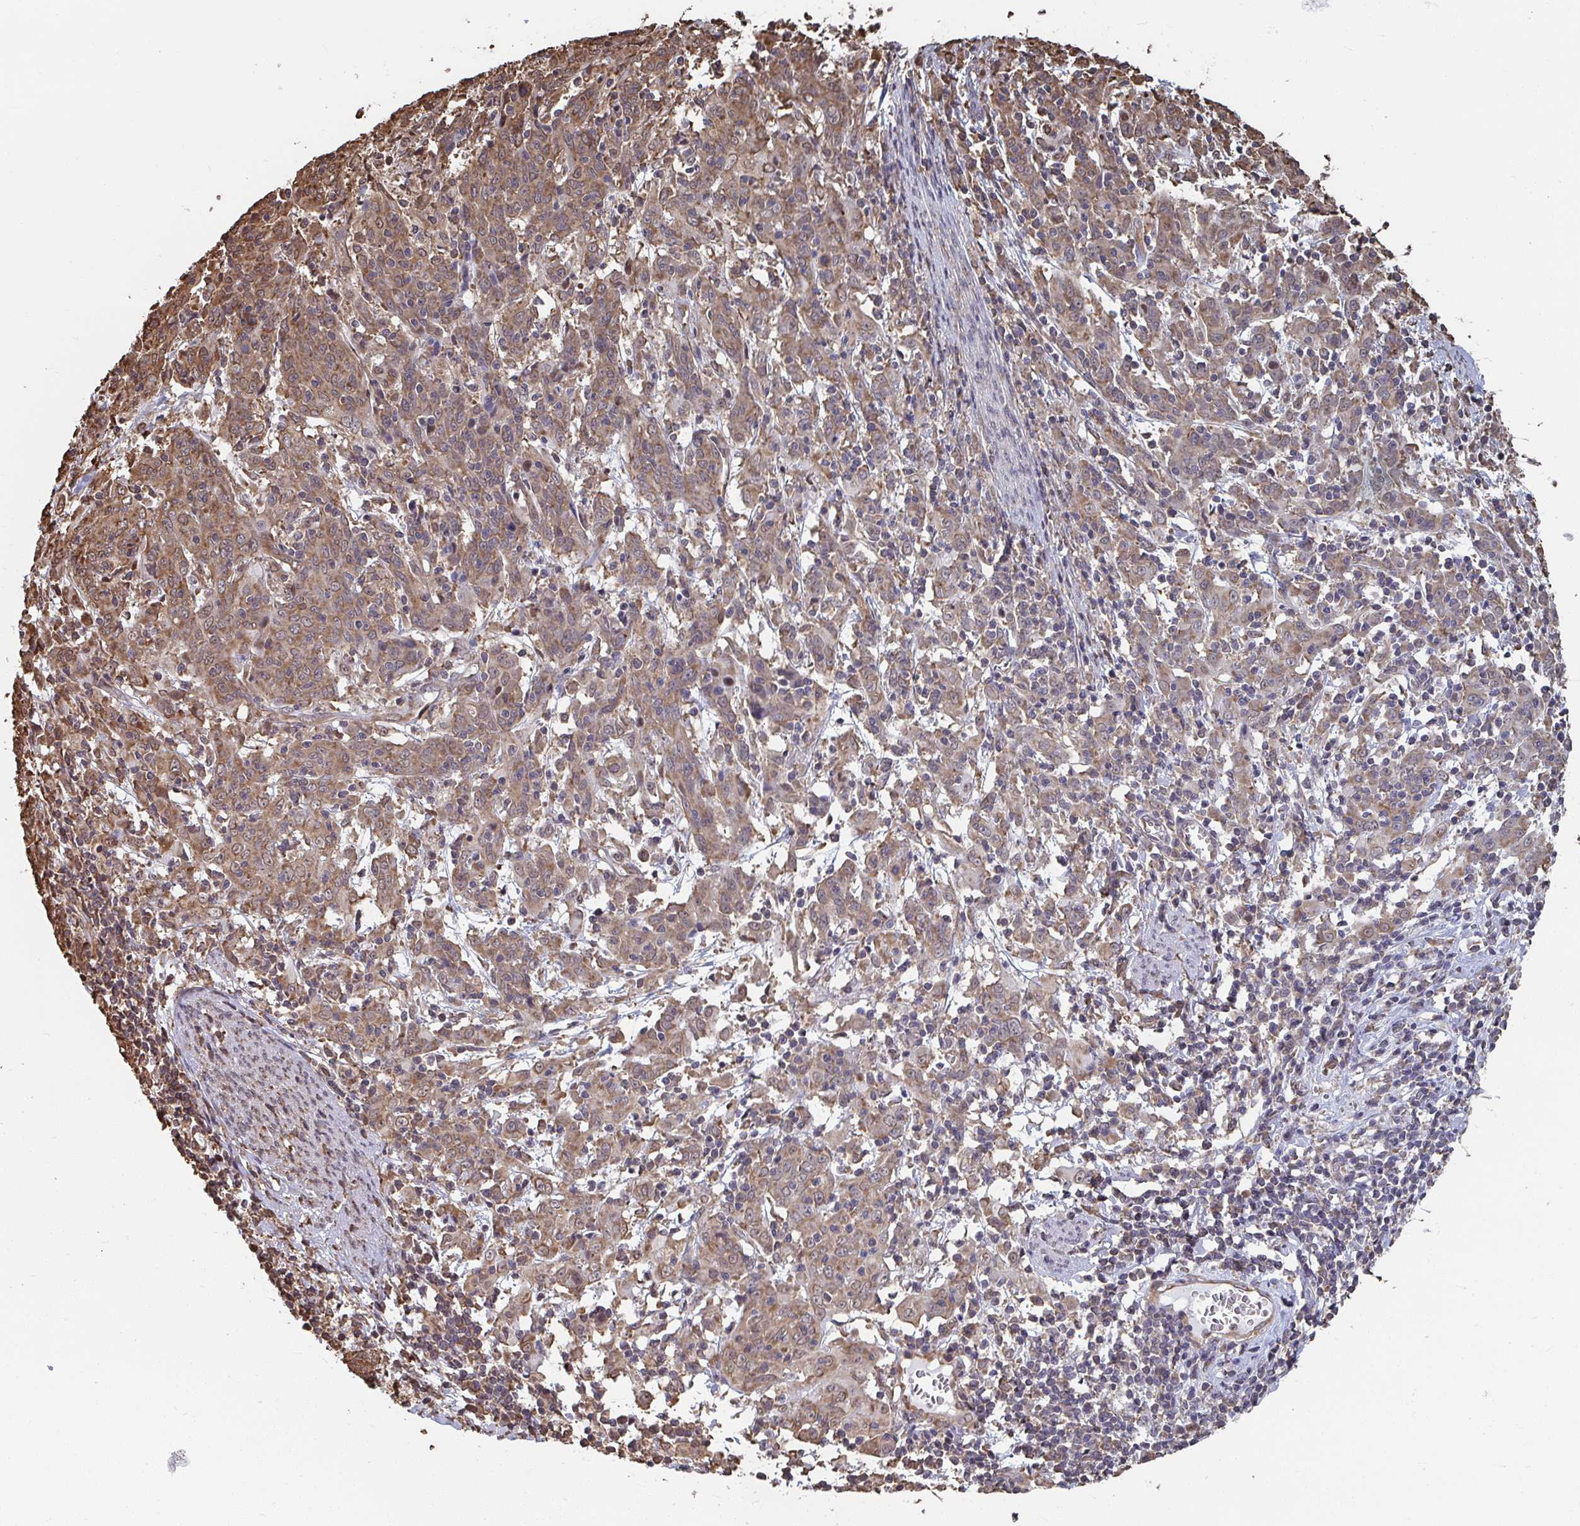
{"staining": {"intensity": "weak", "quantity": "25%-75%", "location": "cytoplasmic/membranous"}, "tissue": "cervical cancer", "cell_type": "Tumor cells", "image_type": "cancer", "snomed": [{"axis": "morphology", "description": "Squamous cell carcinoma, NOS"}, {"axis": "topography", "description": "Cervix"}], "caption": "Immunohistochemistry (IHC) image of neoplastic tissue: human squamous cell carcinoma (cervical) stained using immunohistochemistry (IHC) exhibits low levels of weak protein expression localized specifically in the cytoplasmic/membranous of tumor cells, appearing as a cytoplasmic/membranous brown color.", "gene": "SYNCRIP", "patient": {"sex": "female", "age": 67}}